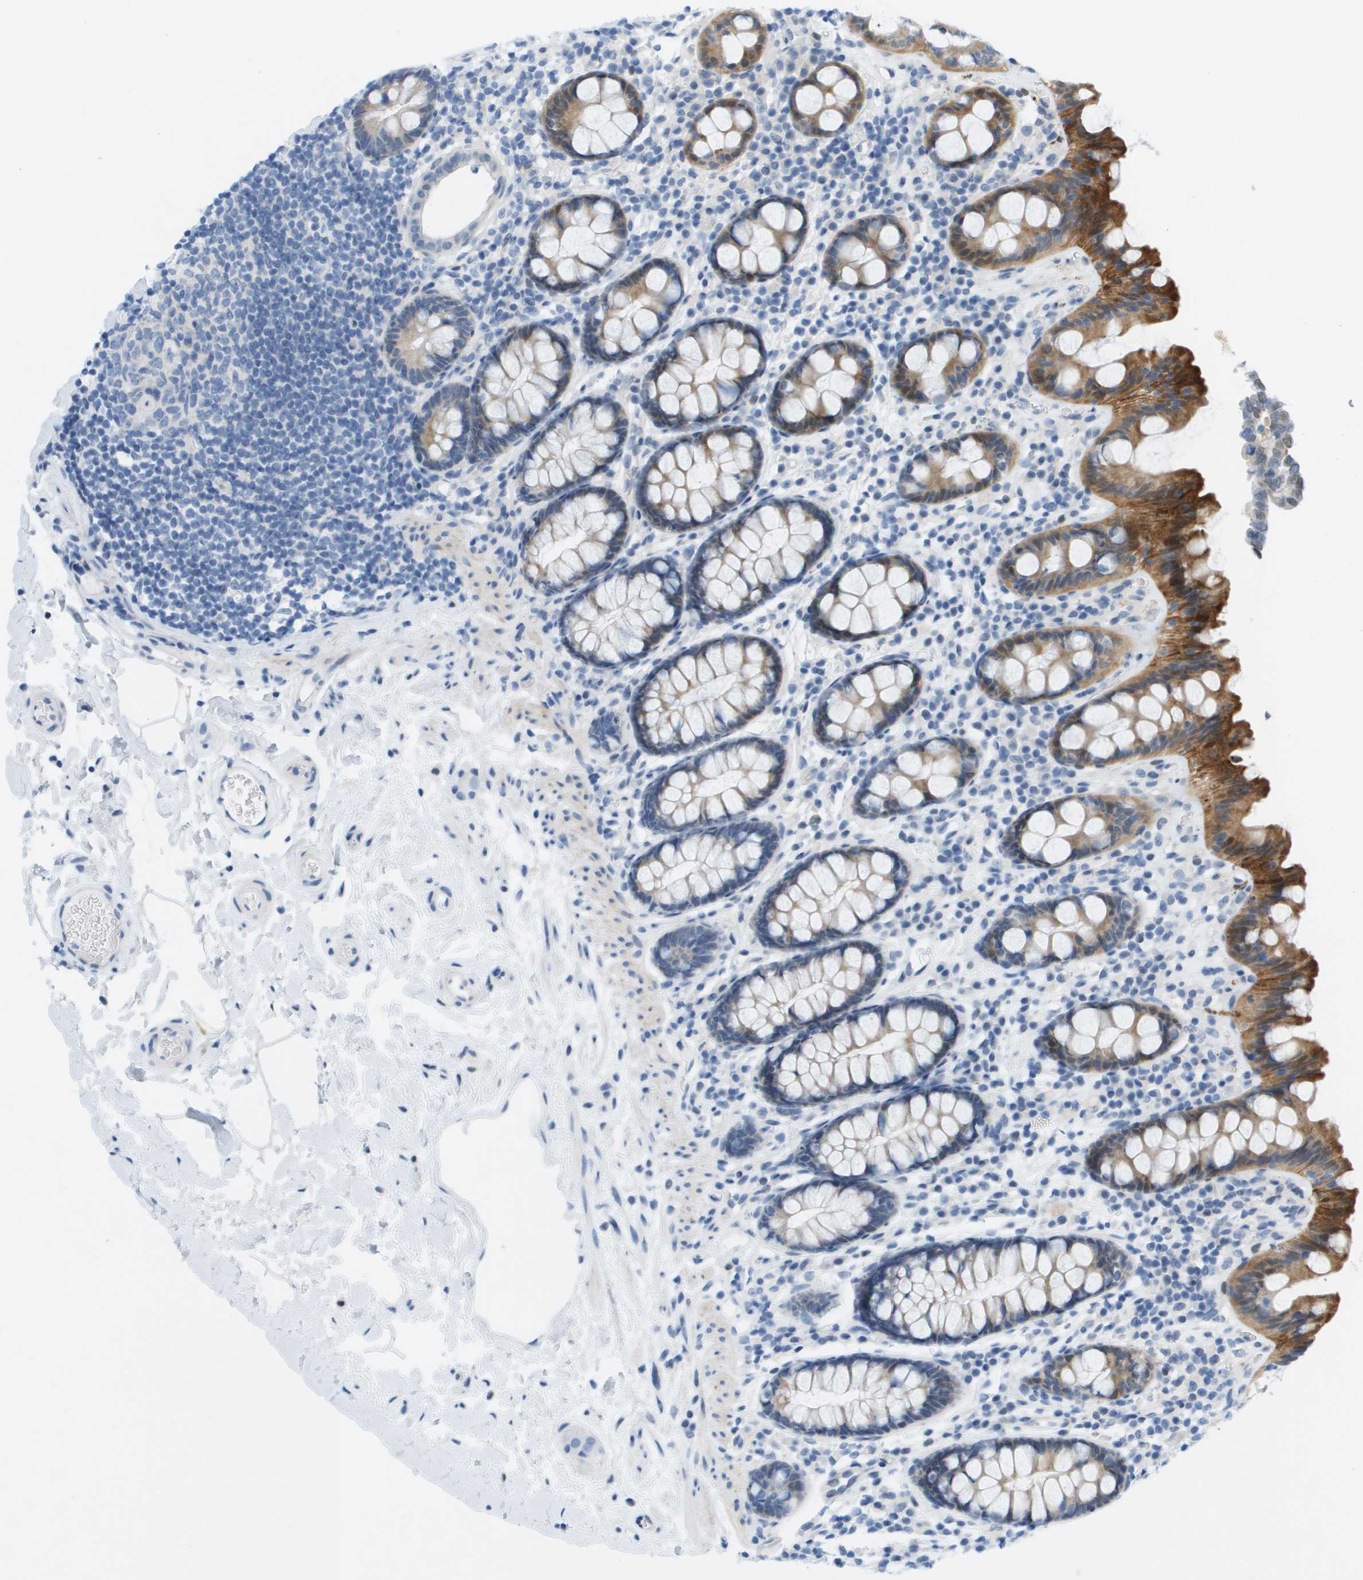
{"staining": {"intensity": "negative", "quantity": "none", "location": "none"}, "tissue": "colon", "cell_type": "Endothelial cells", "image_type": "normal", "snomed": [{"axis": "morphology", "description": "Normal tissue, NOS"}, {"axis": "topography", "description": "Colon"}], "caption": "High power microscopy micrograph of an immunohistochemistry (IHC) micrograph of benign colon, revealing no significant positivity in endothelial cells.", "gene": "CUL9", "patient": {"sex": "female", "age": 80}}